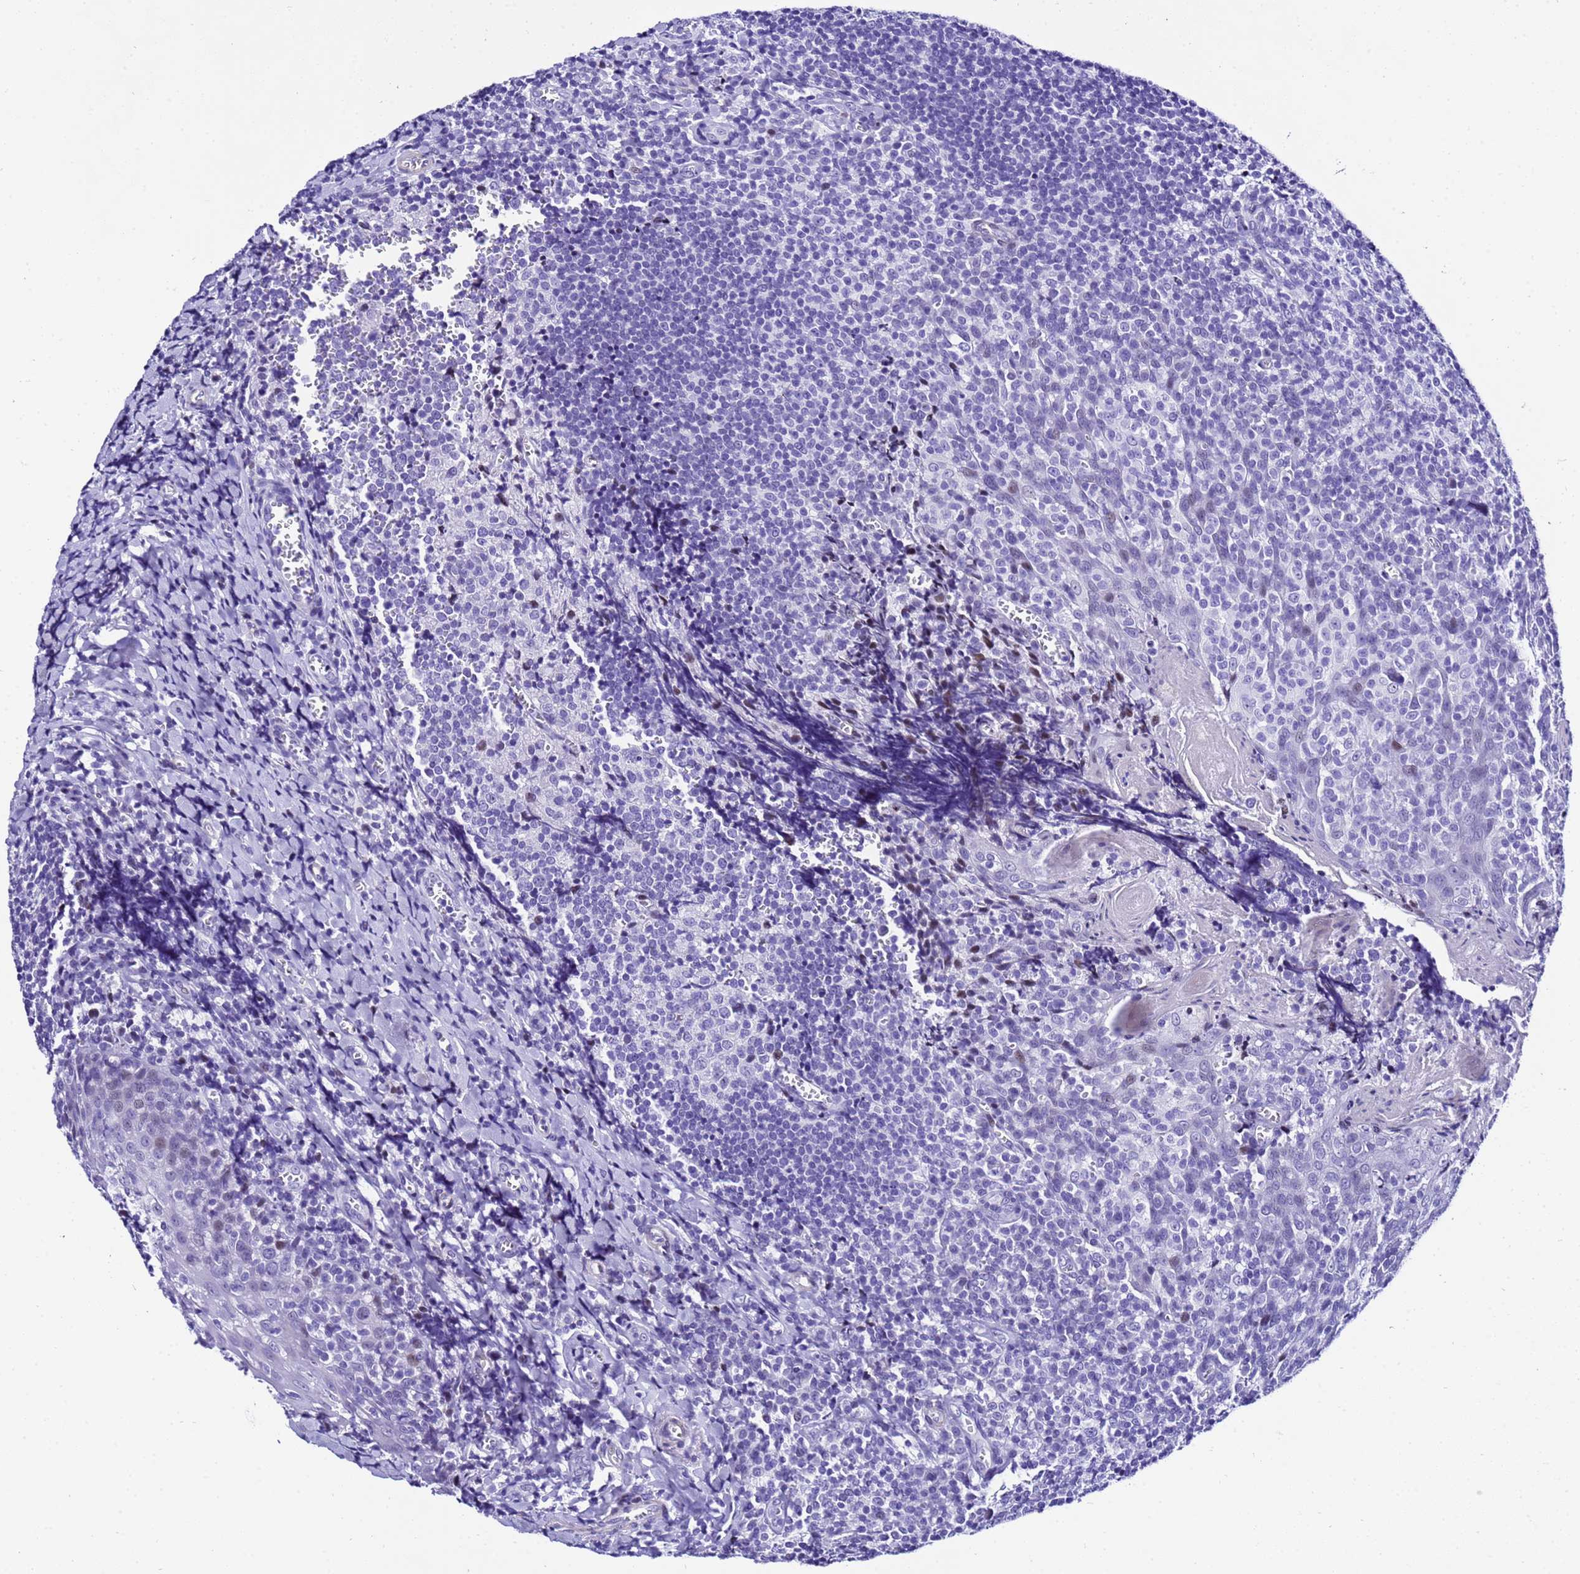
{"staining": {"intensity": "negative", "quantity": "none", "location": "none"}, "tissue": "tonsil", "cell_type": "Germinal center cells", "image_type": "normal", "snomed": [{"axis": "morphology", "description": "Normal tissue, NOS"}, {"axis": "topography", "description": "Tonsil"}], "caption": "High power microscopy photomicrograph of an immunohistochemistry (IHC) photomicrograph of benign tonsil, revealing no significant expression in germinal center cells. (Brightfield microscopy of DAB (3,3'-diaminobenzidine) immunohistochemistry at high magnification).", "gene": "ZNF417", "patient": {"sex": "male", "age": 27}}